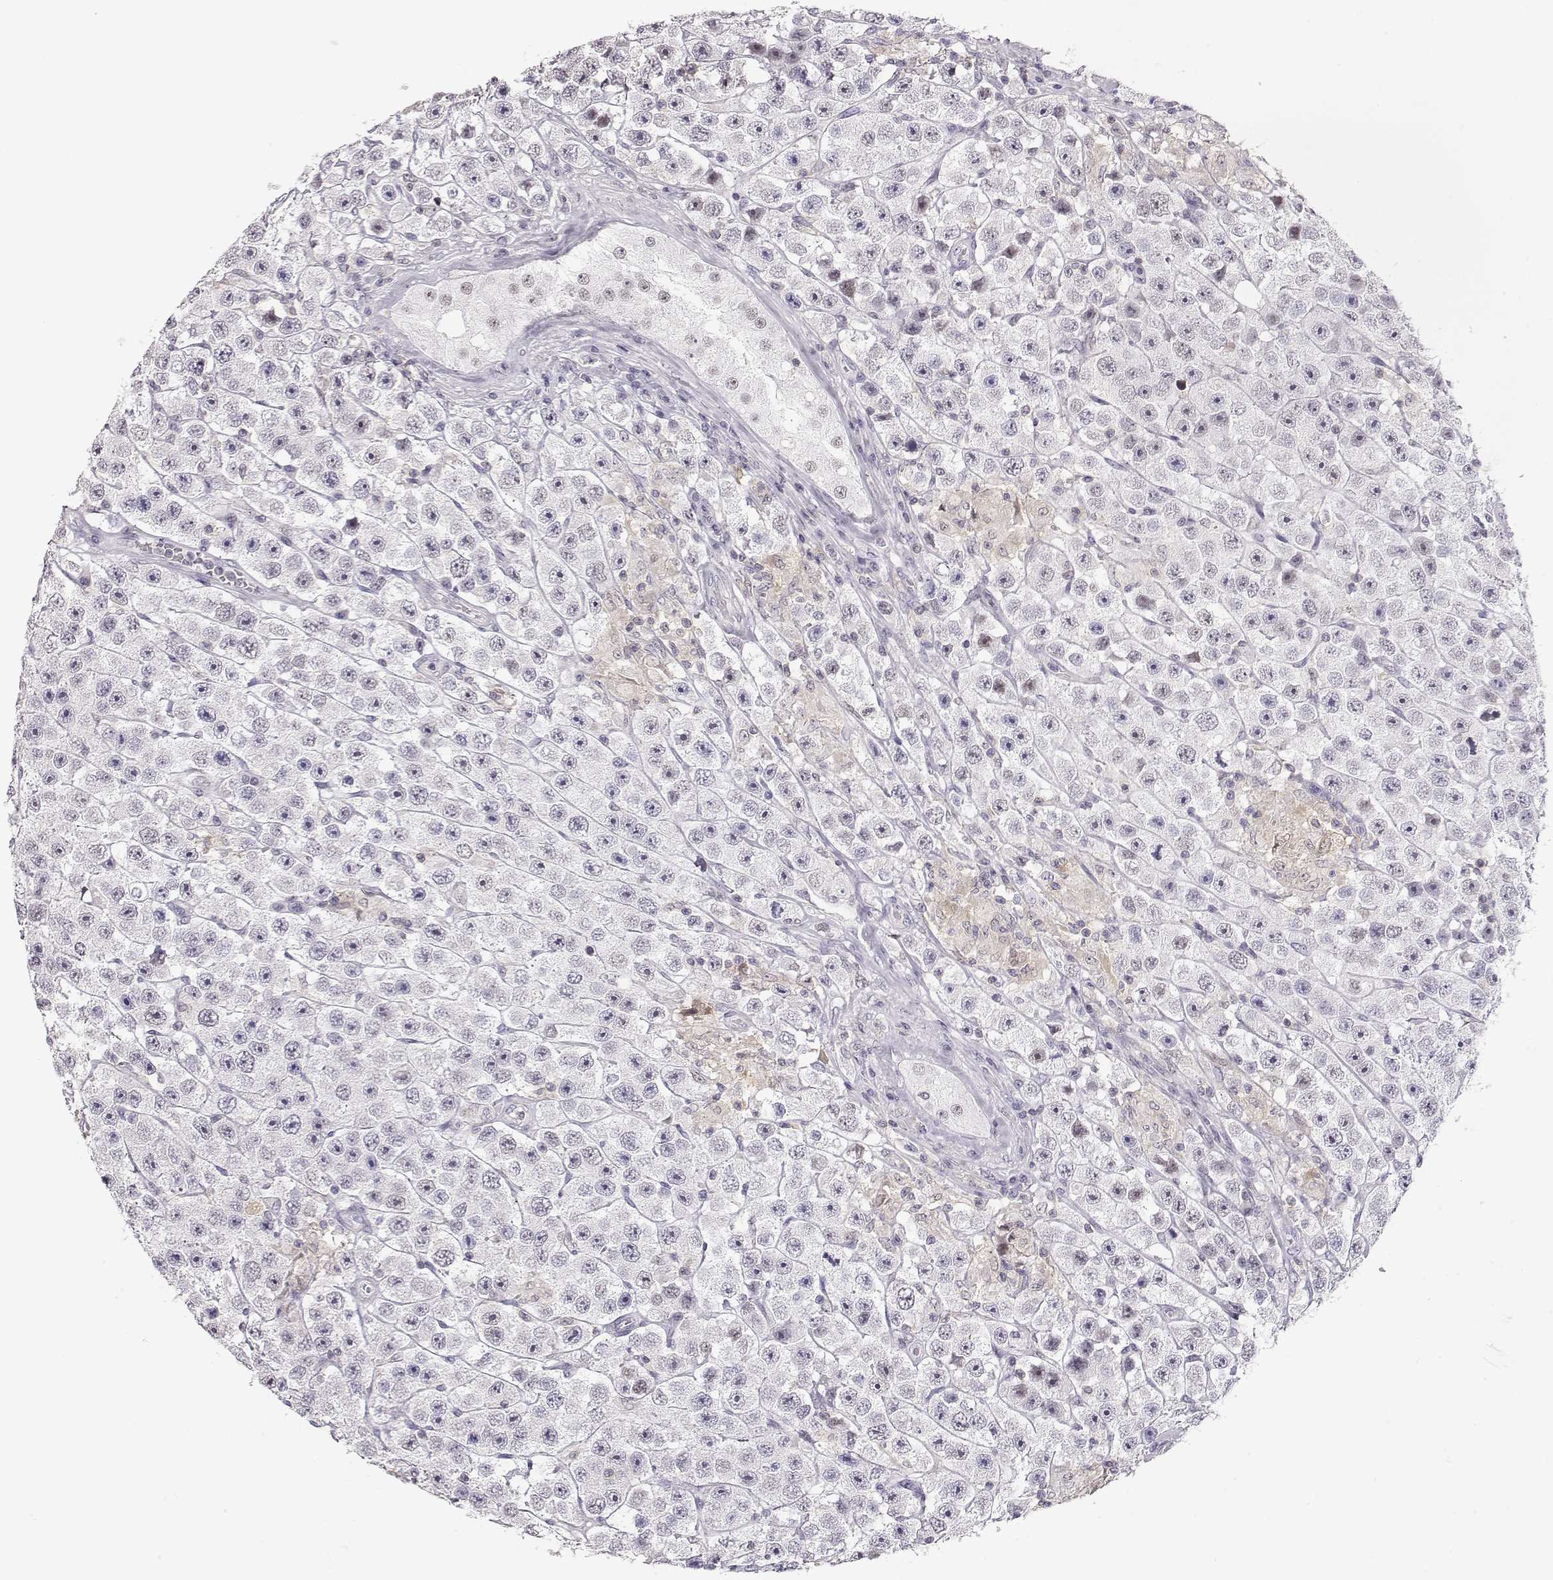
{"staining": {"intensity": "negative", "quantity": "none", "location": "none"}, "tissue": "testis cancer", "cell_type": "Tumor cells", "image_type": "cancer", "snomed": [{"axis": "morphology", "description": "Seminoma, NOS"}, {"axis": "topography", "description": "Testis"}], "caption": "High power microscopy image of an immunohistochemistry photomicrograph of testis cancer, revealing no significant positivity in tumor cells.", "gene": "TEPP", "patient": {"sex": "male", "age": 45}}